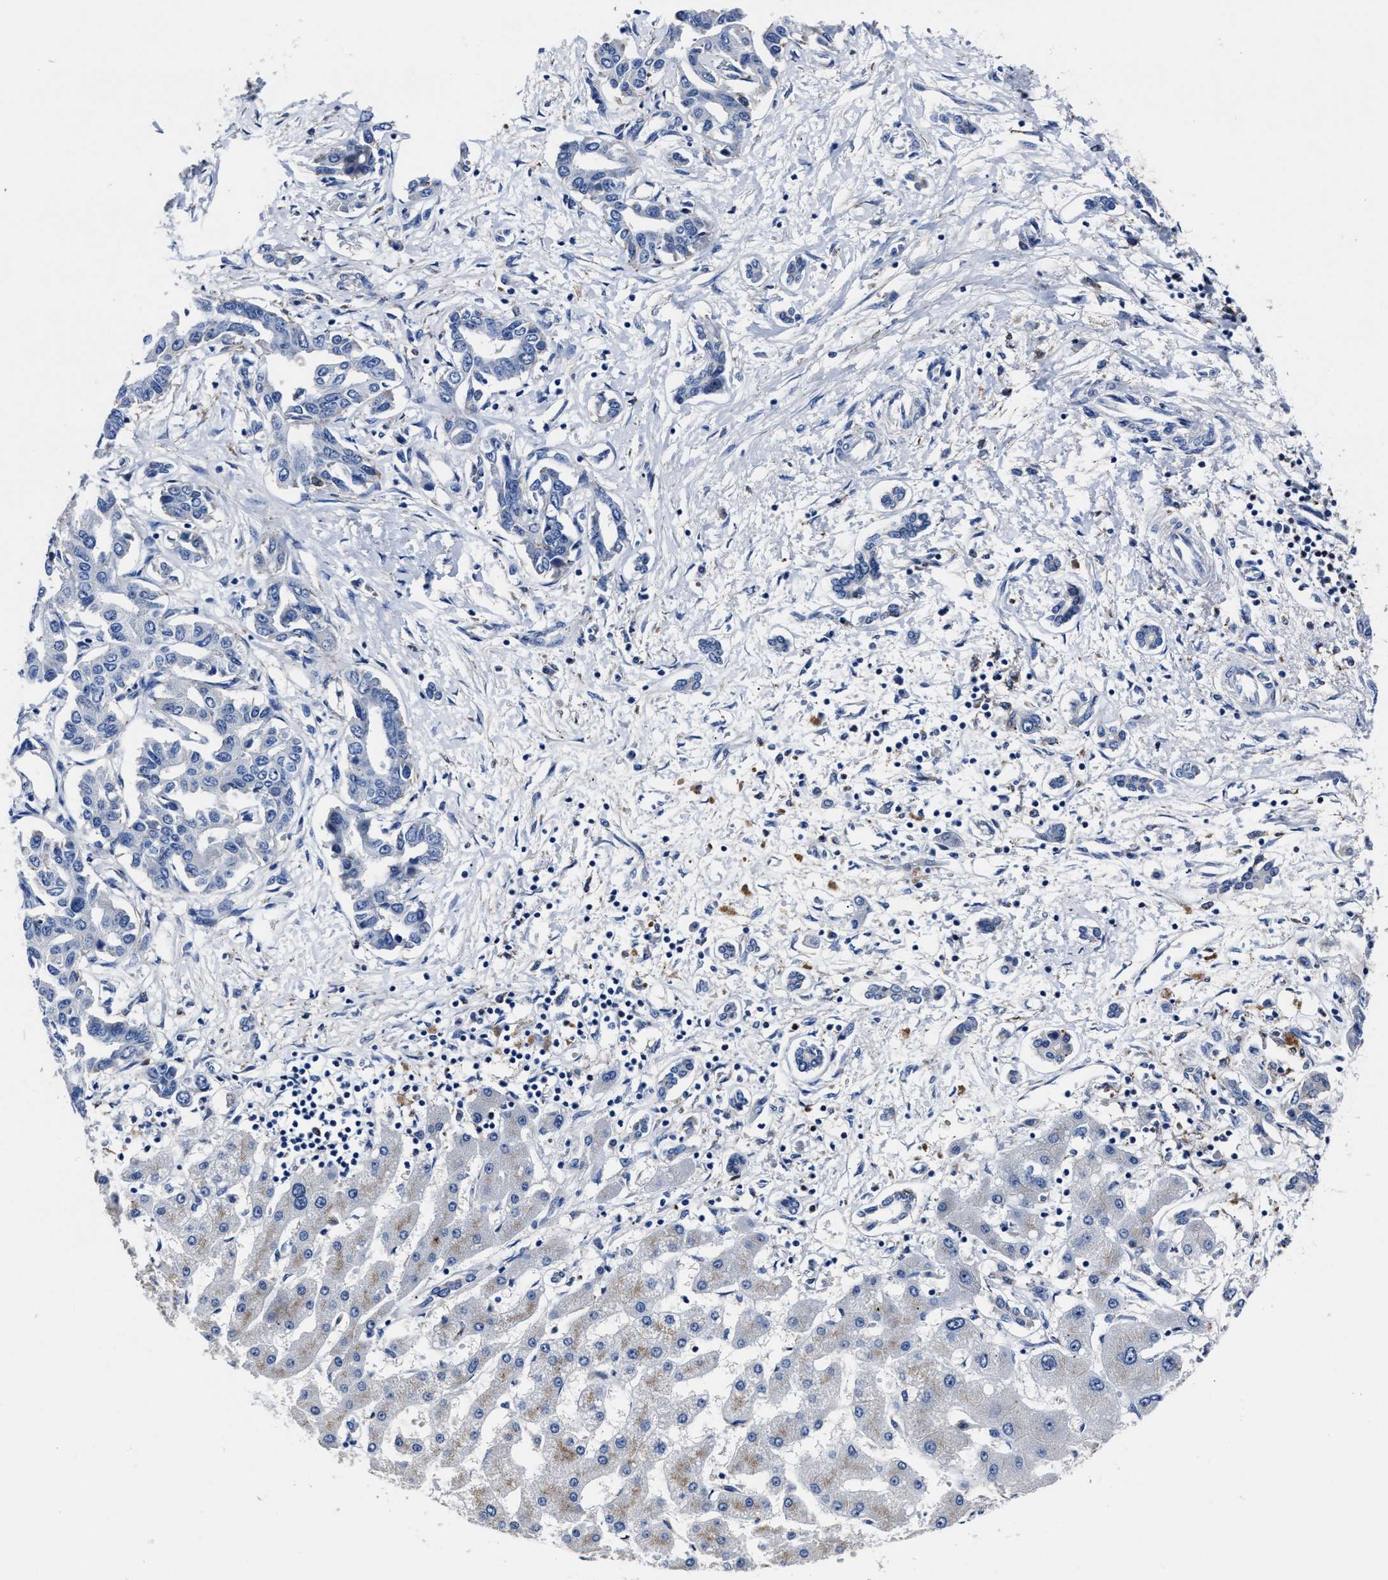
{"staining": {"intensity": "negative", "quantity": "none", "location": "none"}, "tissue": "liver cancer", "cell_type": "Tumor cells", "image_type": "cancer", "snomed": [{"axis": "morphology", "description": "Cholangiocarcinoma"}, {"axis": "topography", "description": "Liver"}], "caption": "IHC micrograph of neoplastic tissue: liver cholangiocarcinoma stained with DAB reveals no significant protein staining in tumor cells. (Stains: DAB immunohistochemistry (IHC) with hematoxylin counter stain, Microscopy: brightfield microscopy at high magnification).", "gene": "LAMTOR4", "patient": {"sex": "male", "age": 59}}